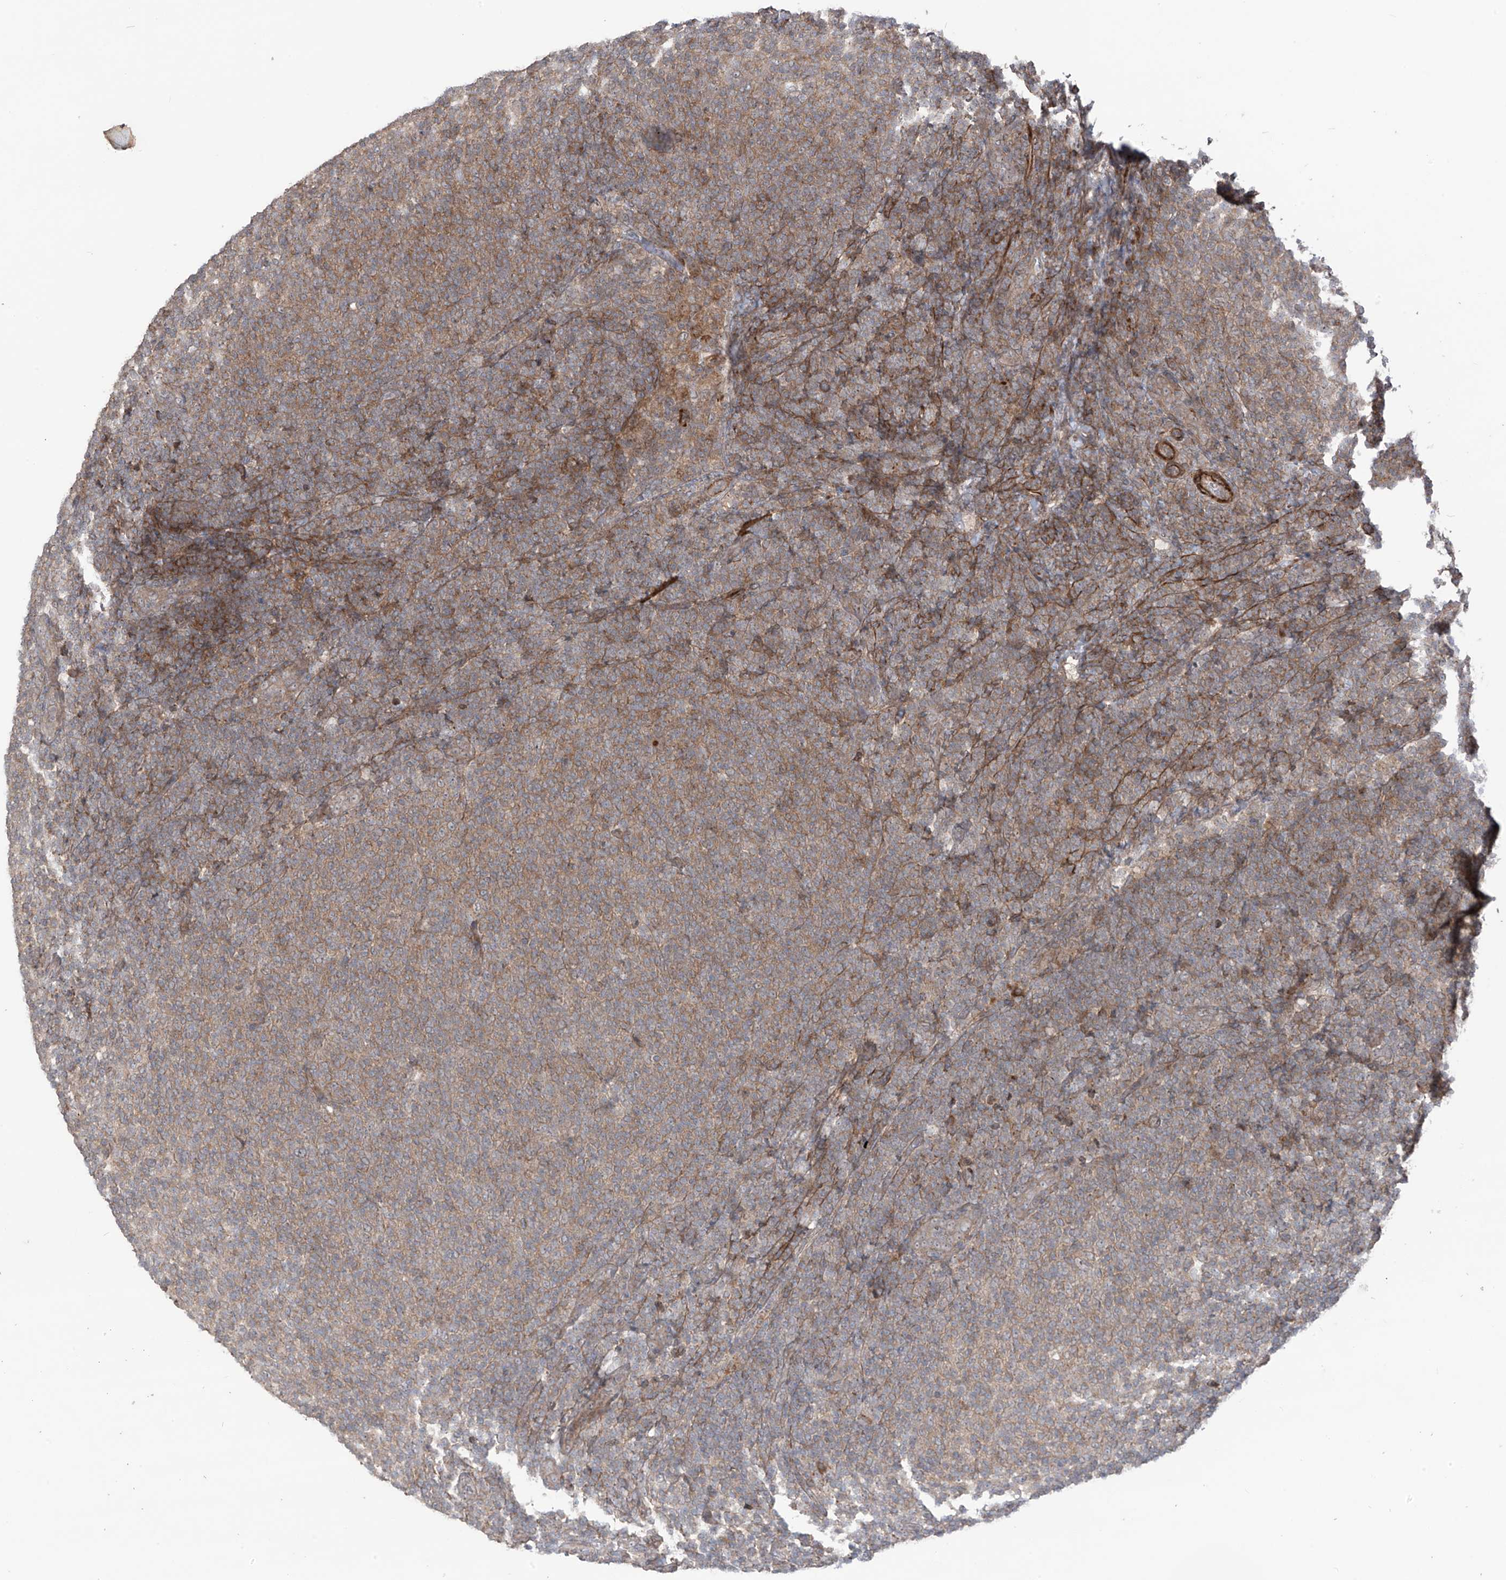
{"staining": {"intensity": "moderate", "quantity": ">75%", "location": "cytoplasmic/membranous"}, "tissue": "lymphoma", "cell_type": "Tumor cells", "image_type": "cancer", "snomed": [{"axis": "morphology", "description": "Malignant lymphoma, non-Hodgkin's type, Low grade"}, {"axis": "topography", "description": "Lymph node"}], "caption": "DAB immunohistochemical staining of malignant lymphoma, non-Hodgkin's type (low-grade) demonstrates moderate cytoplasmic/membranous protein staining in approximately >75% of tumor cells.", "gene": "LRRC74A", "patient": {"sex": "male", "age": 66}}